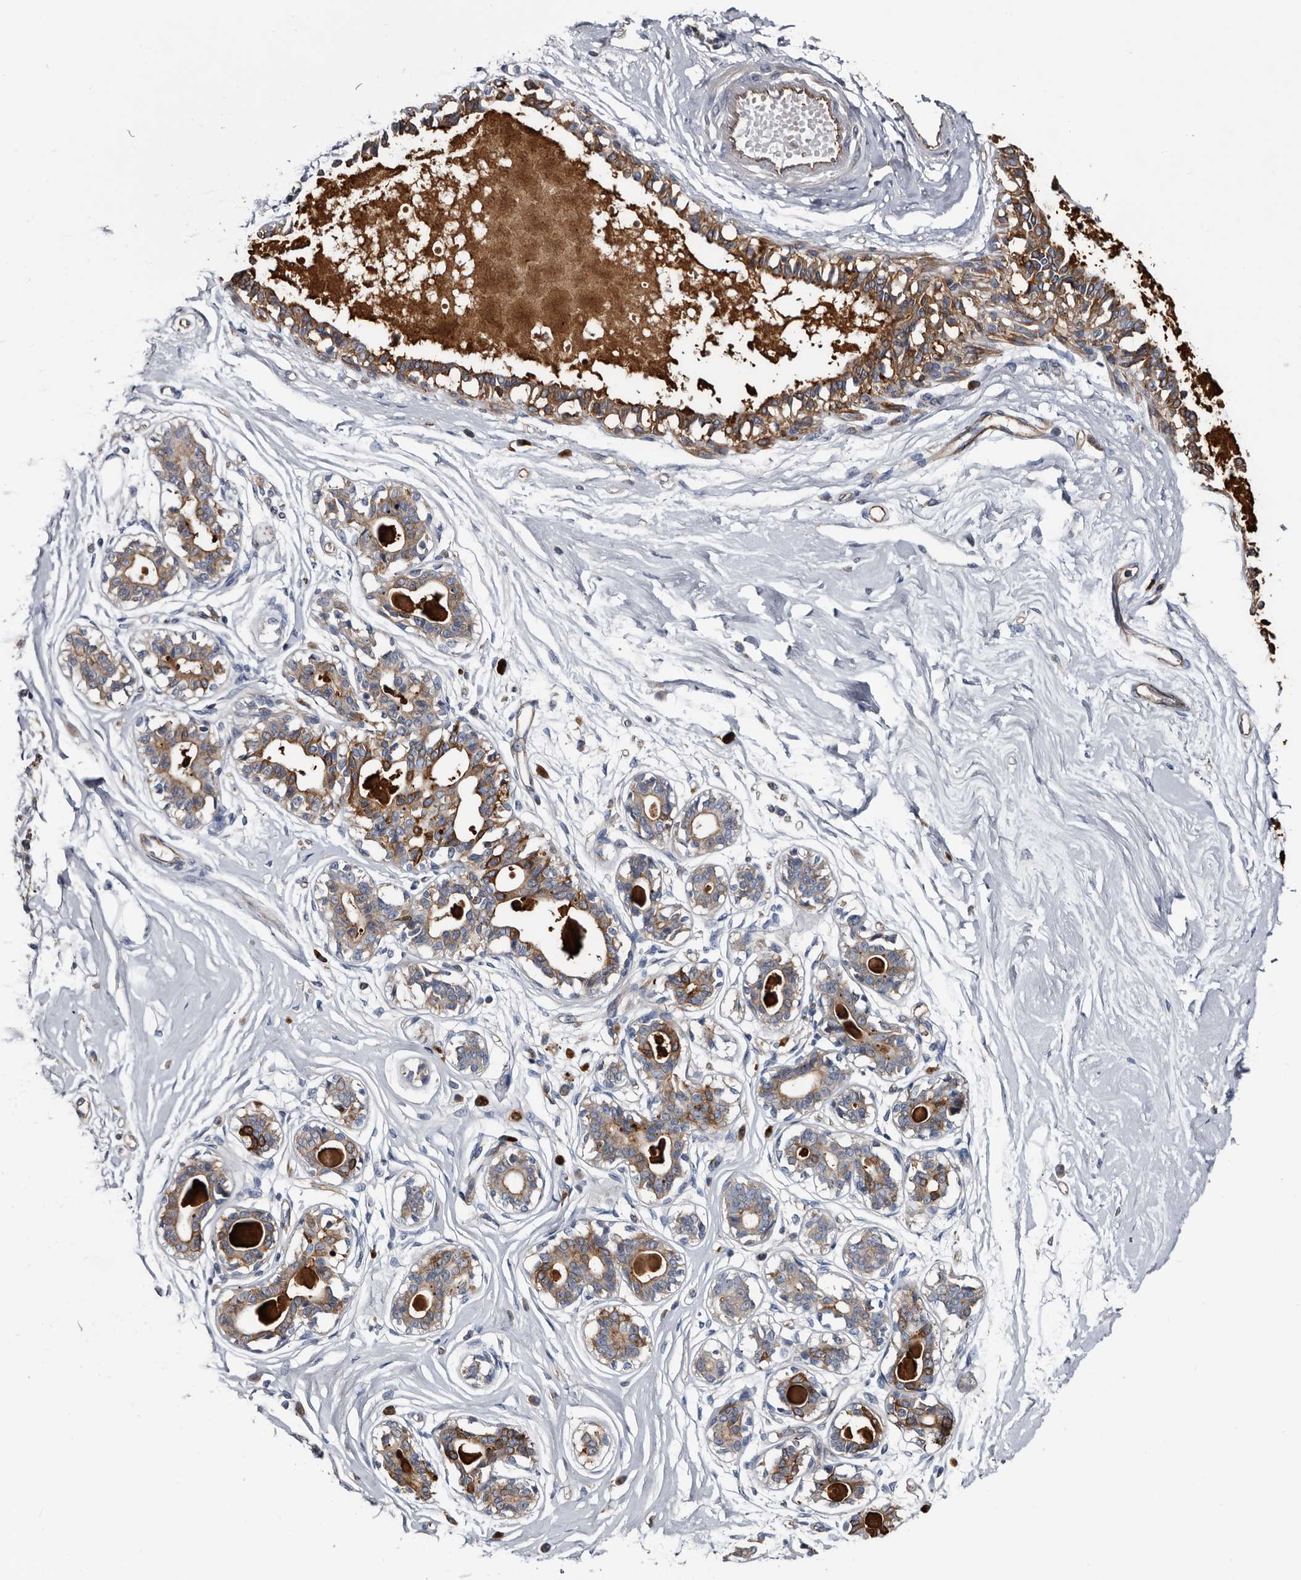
{"staining": {"intensity": "negative", "quantity": "none", "location": "none"}, "tissue": "breast", "cell_type": "Adipocytes", "image_type": "normal", "snomed": [{"axis": "morphology", "description": "Normal tissue, NOS"}, {"axis": "topography", "description": "Breast"}], "caption": "Immunohistochemical staining of normal human breast displays no significant staining in adipocytes. (Immunohistochemistry, brightfield microscopy, high magnification).", "gene": "TSPAN17", "patient": {"sex": "female", "age": 45}}